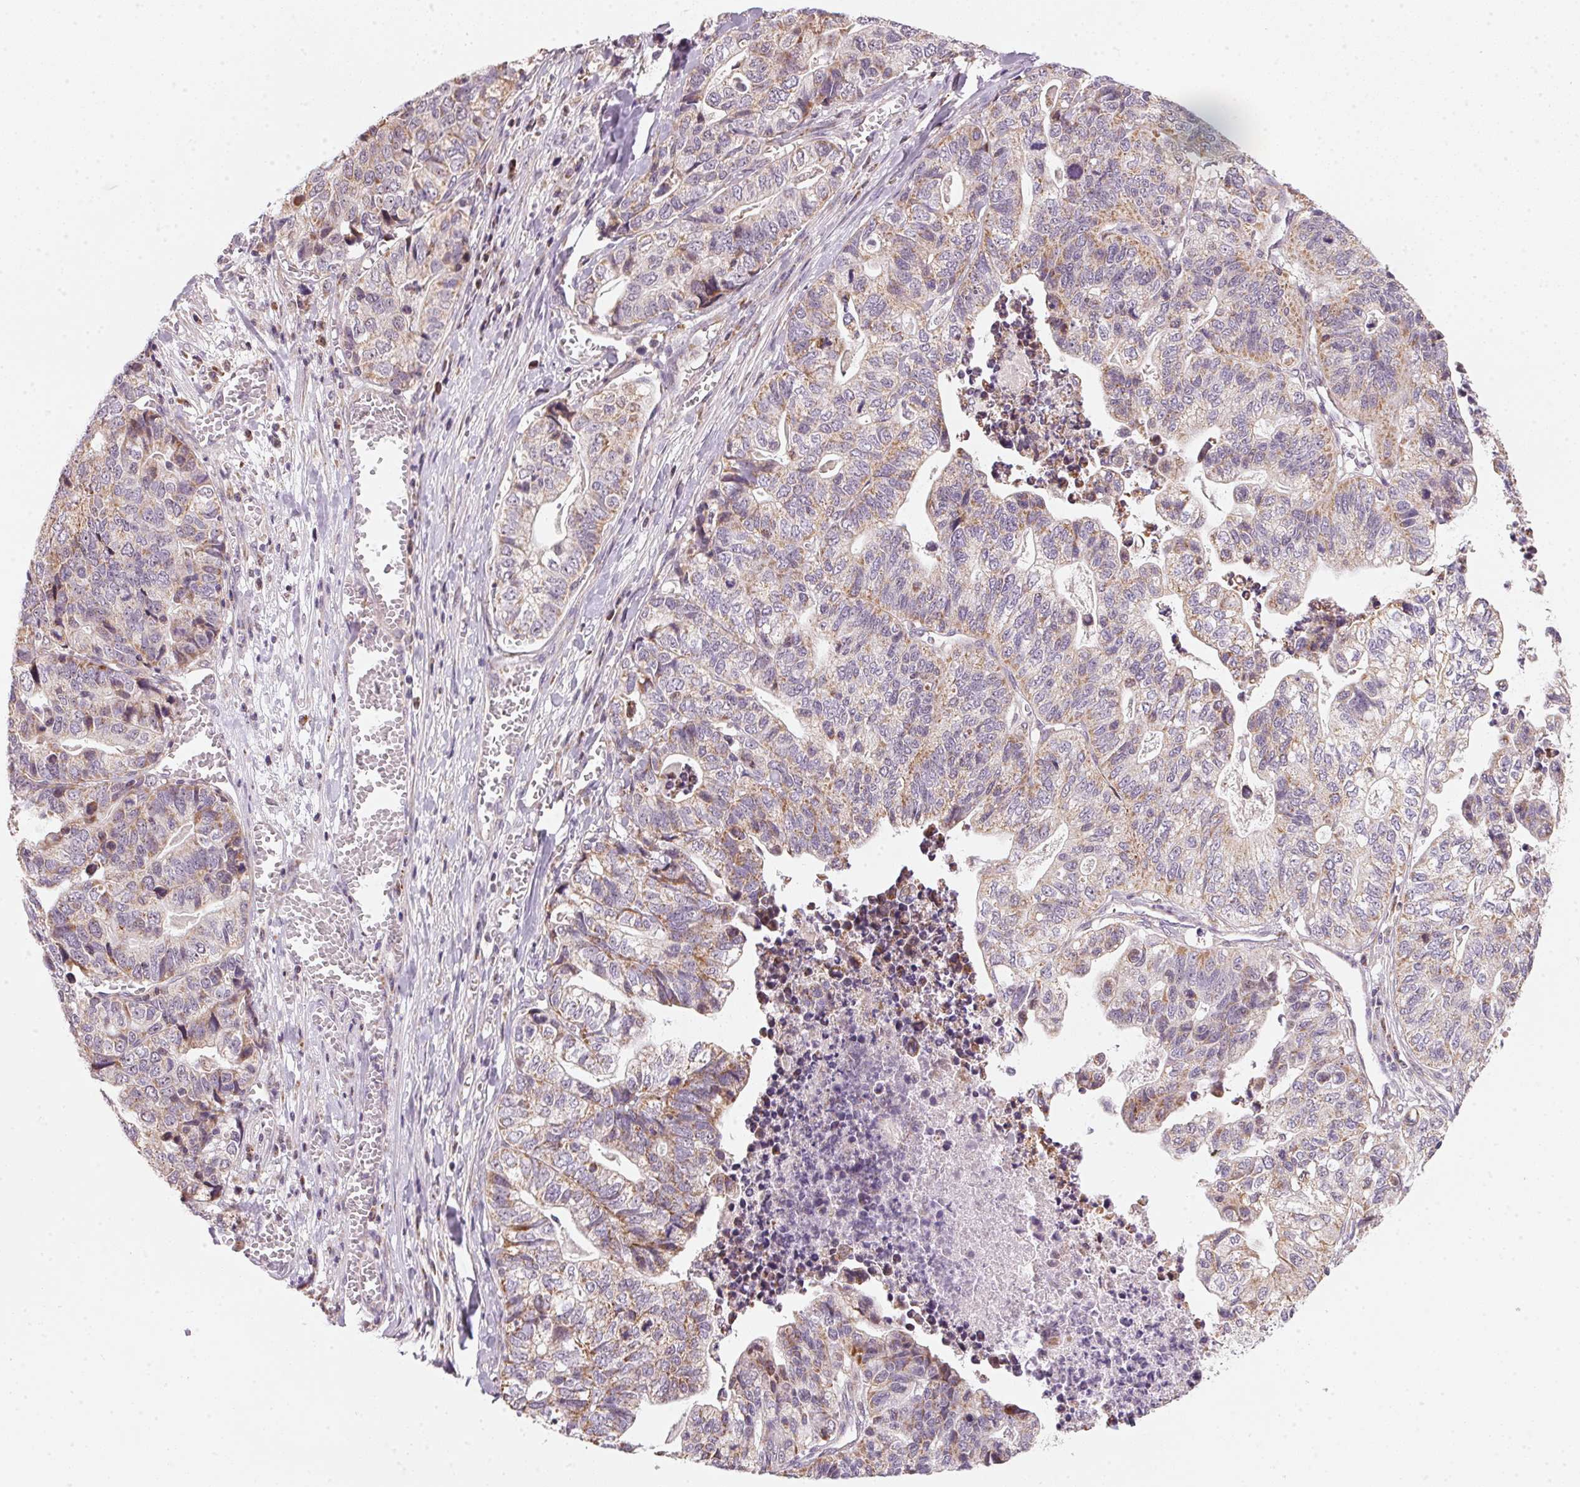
{"staining": {"intensity": "weak", "quantity": "25%-75%", "location": "cytoplasmic/membranous"}, "tissue": "stomach cancer", "cell_type": "Tumor cells", "image_type": "cancer", "snomed": [{"axis": "morphology", "description": "Adenocarcinoma, NOS"}, {"axis": "topography", "description": "Stomach, upper"}], "caption": "Human stomach adenocarcinoma stained for a protein (brown) shows weak cytoplasmic/membranous positive expression in approximately 25%-75% of tumor cells.", "gene": "COQ7", "patient": {"sex": "female", "age": 67}}